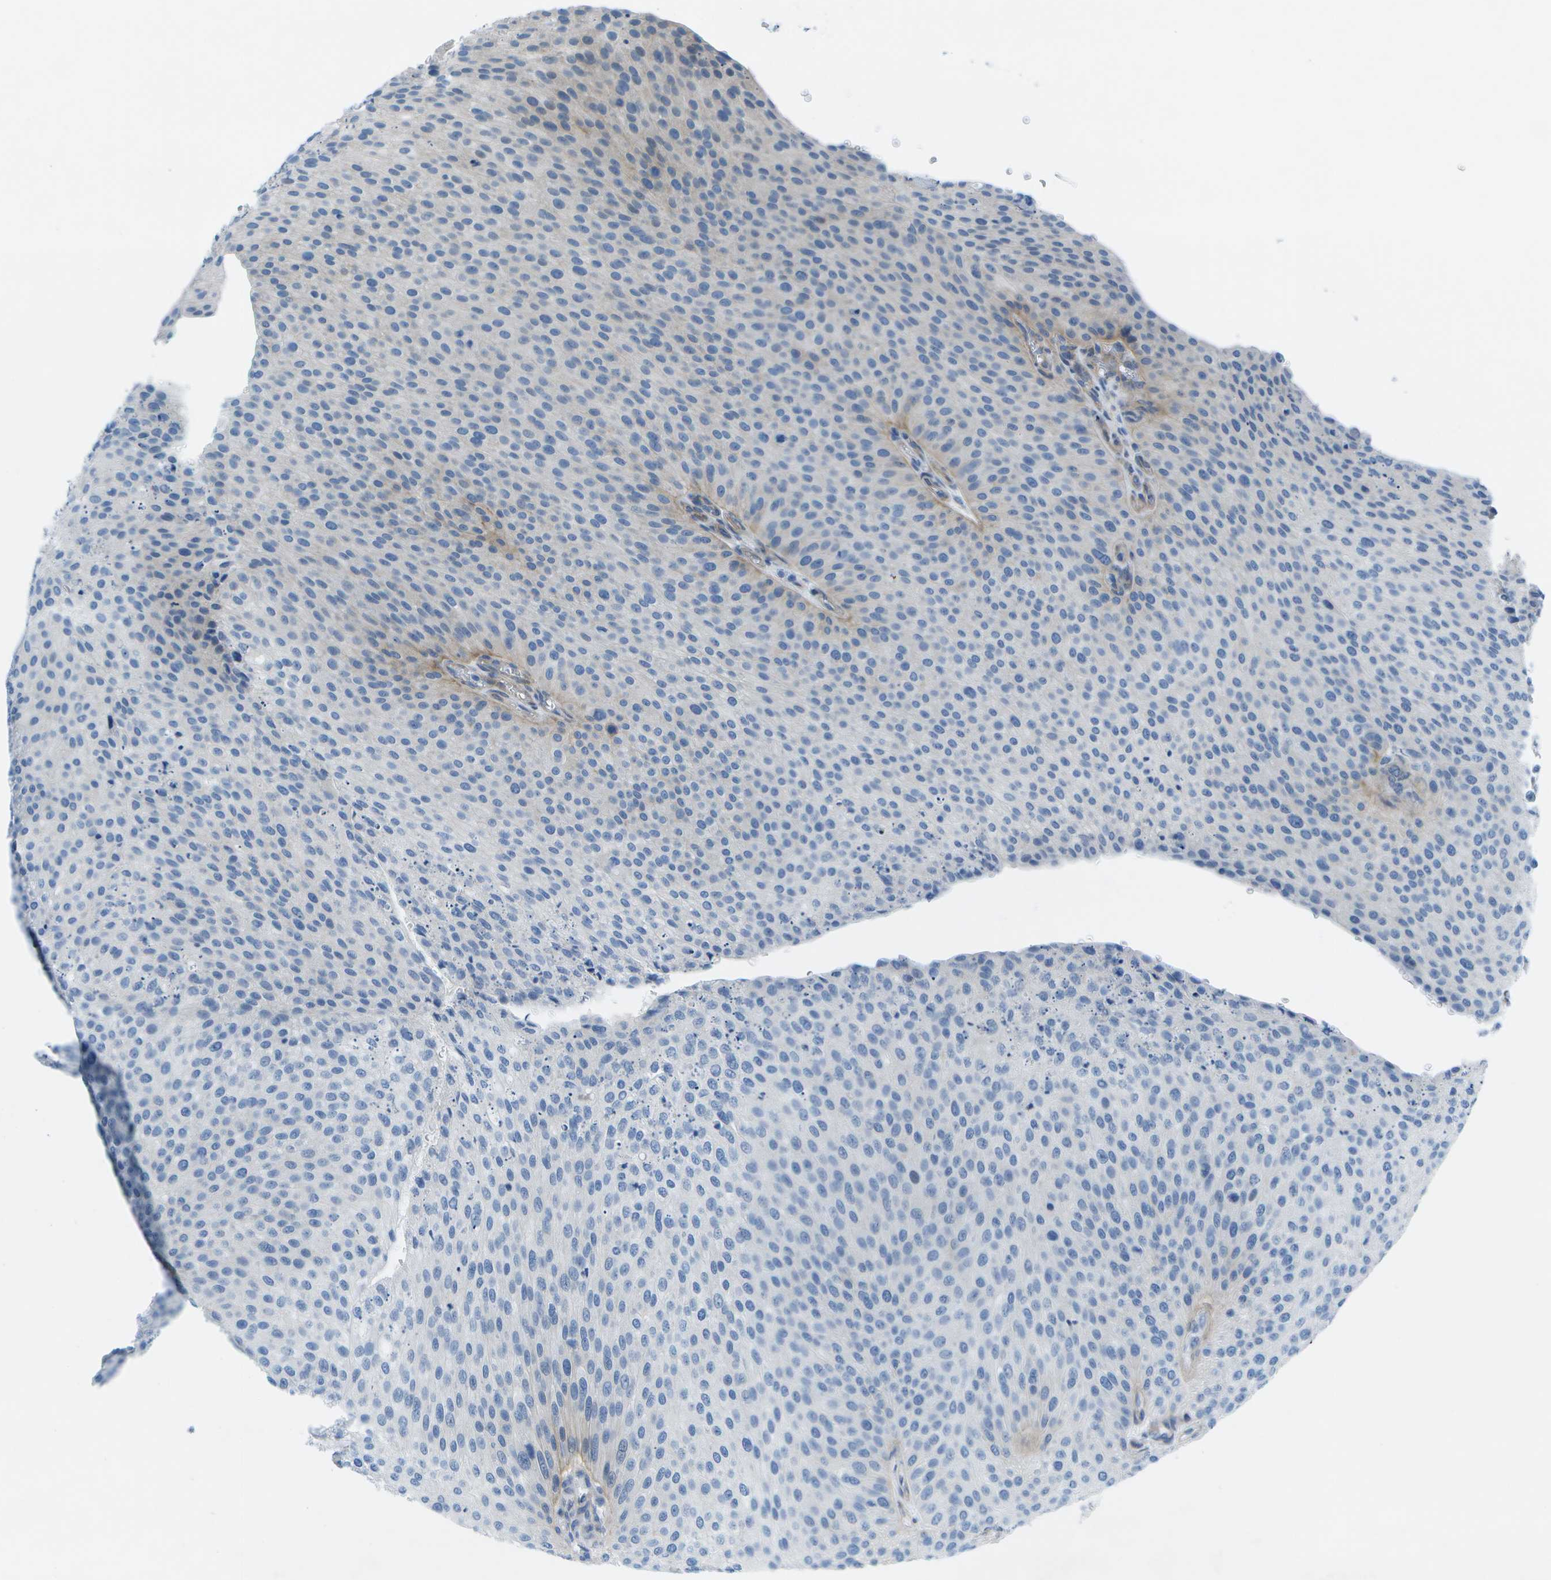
{"staining": {"intensity": "weak", "quantity": "<25%", "location": "cytoplasmic/membranous"}, "tissue": "urothelial cancer", "cell_type": "Tumor cells", "image_type": "cancer", "snomed": [{"axis": "morphology", "description": "Urothelial carcinoma, Low grade"}, {"axis": "topography", "description": "Smooth muscle"}, {"axis": "topography", "description": "Urinary bladder"}], "caption": "Tumor cells show no significant protein expression in urothelial carcinoma (low-grade).", "gene": "SORBS3", "patient": {"sex": "male", "age": 60}}